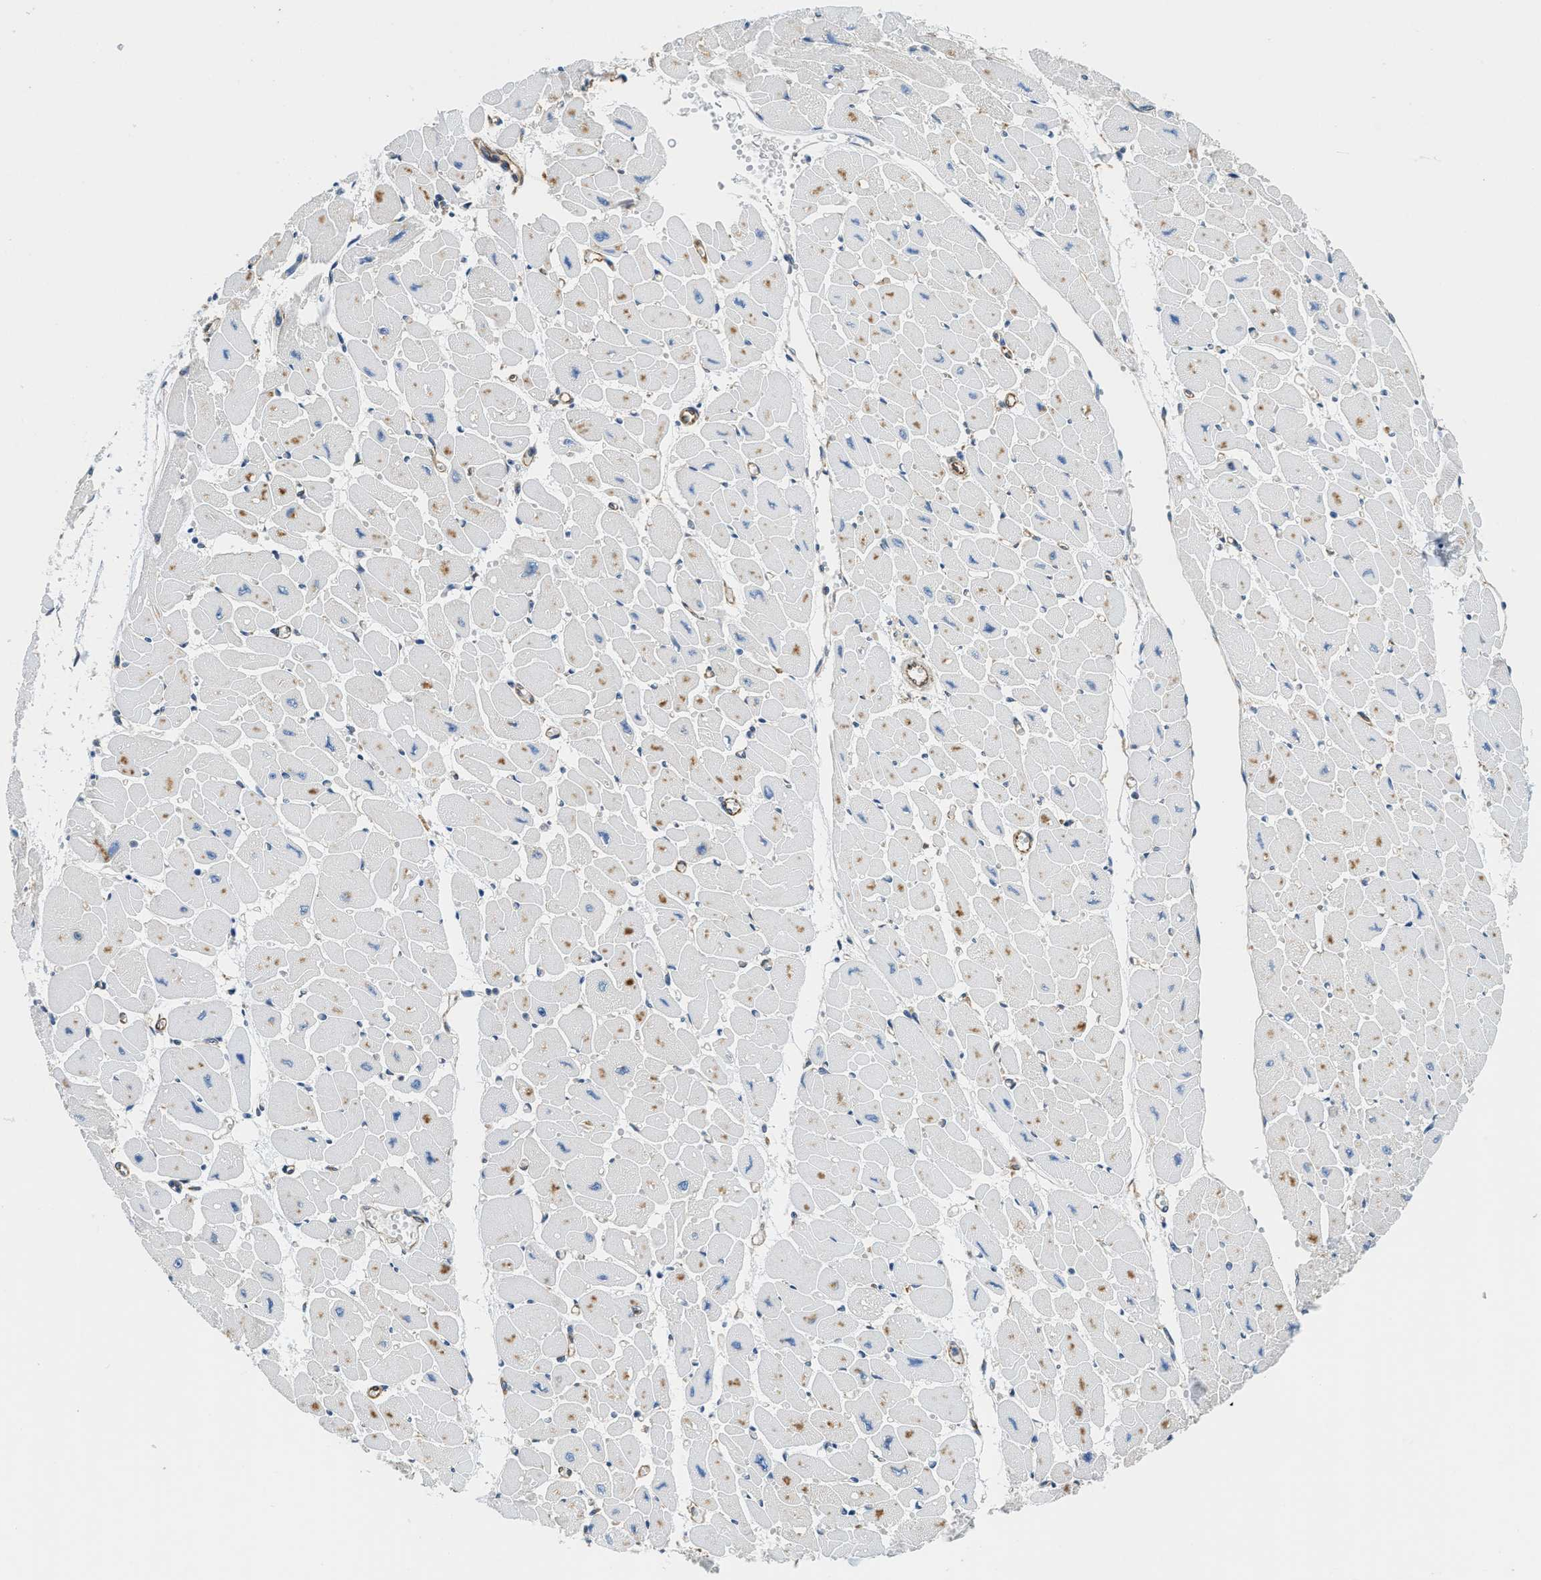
{"staining": {"intensity": "weak", "quantity": "<25%", "location": "cytoplasmic/membranous"}, "tissue": "heart muscle", "cell_type": "Cardiomyocytes", "image_type": "normal", "snomed": [{"axis": "morphology", "description": "Normal tissue, NOS"}, {"axis": "topography", "description": "Heart"}], "caption": "Photomicrograph shows no protein expression in cardiomyocytes of benign heart muscle. Nuclei are stained in blue.", "gene": "HSD17B12", "patient": {"sex": "female", "age": 54}}